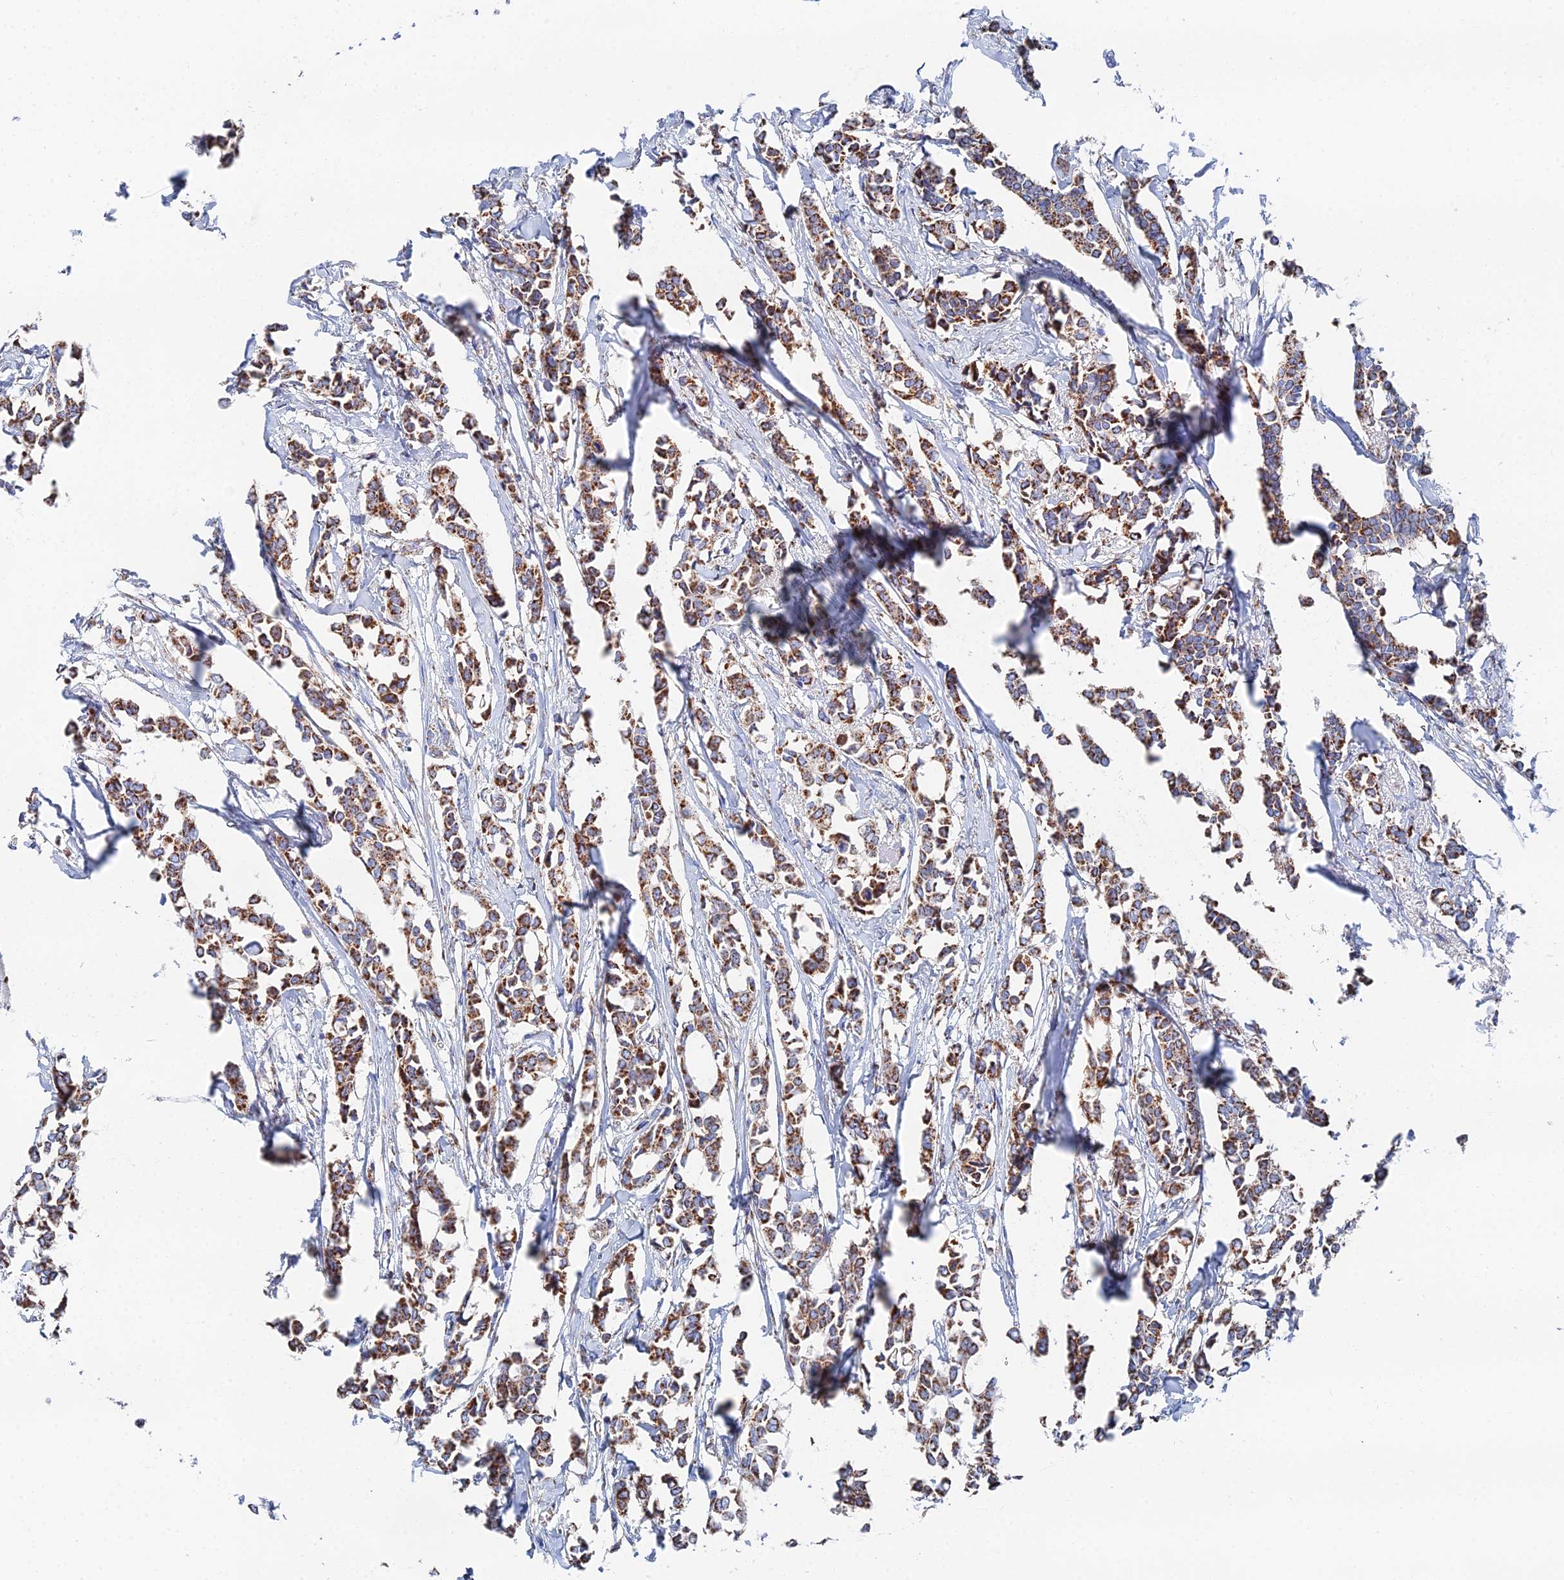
{"staining": {"intensity": "strong", "quantity": ">75%", "location": "cytoplasmic/membranous"}, "tissue": "breast cancer", "cell_type": "Tumor cells", "image_type": "cancer", "snomed": [{"axis": "morphology", "description": "Duct carcinoma"}, {"axis": "topography", "description": "Breast"}], "caption": "About >75% of tumor cells in human breast invasive ductal carcinoma display strong cytoplasmic/membranous protein expression as visualized by brown immunohistochemical staining.", "gene": "IFT80", "patient": {"sex": "female", "age": 41}}